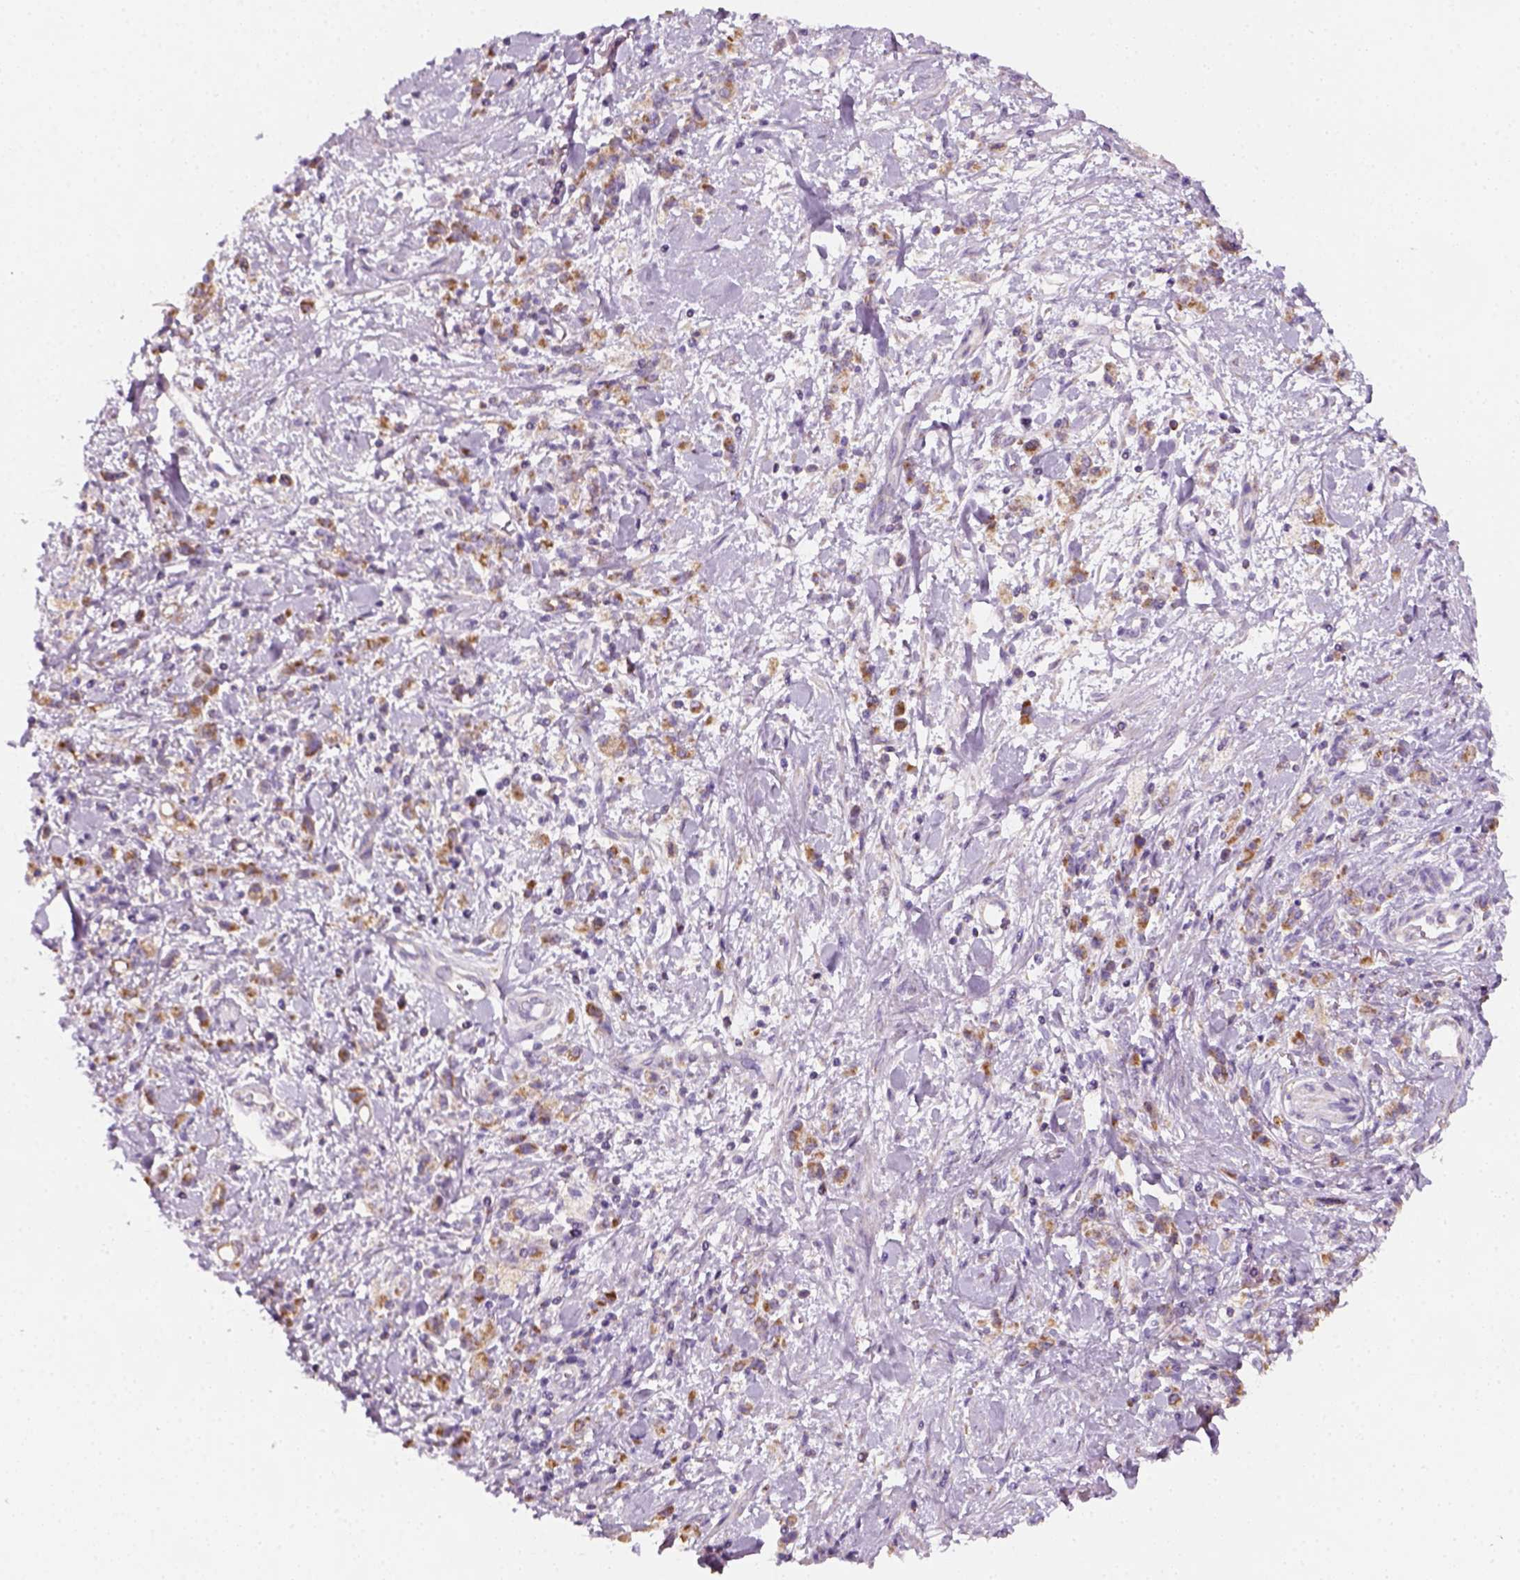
{"staining": {"intensity": "moderate", "quantity": ">75%", "location": "cytoplasmic/membranous"}, "tissue": "stomach cancer", "cell_type": "Tumor cells", "image_type": "cancer", "snomed": [{"axis": "morphology", "description": "Adenocarcinoma, NOS"}, {"axis": "topography", "description": "Stomach"}], "caption": "This is an image of immunohistochemistry (IHC) staining of stomach cancer (adenocarcinoma), which shows moderate expression in the cytoplasmic/membranous of tumor cells.", "gene": "AWAT2", "patient": {"sex": "male", "age": 77}}